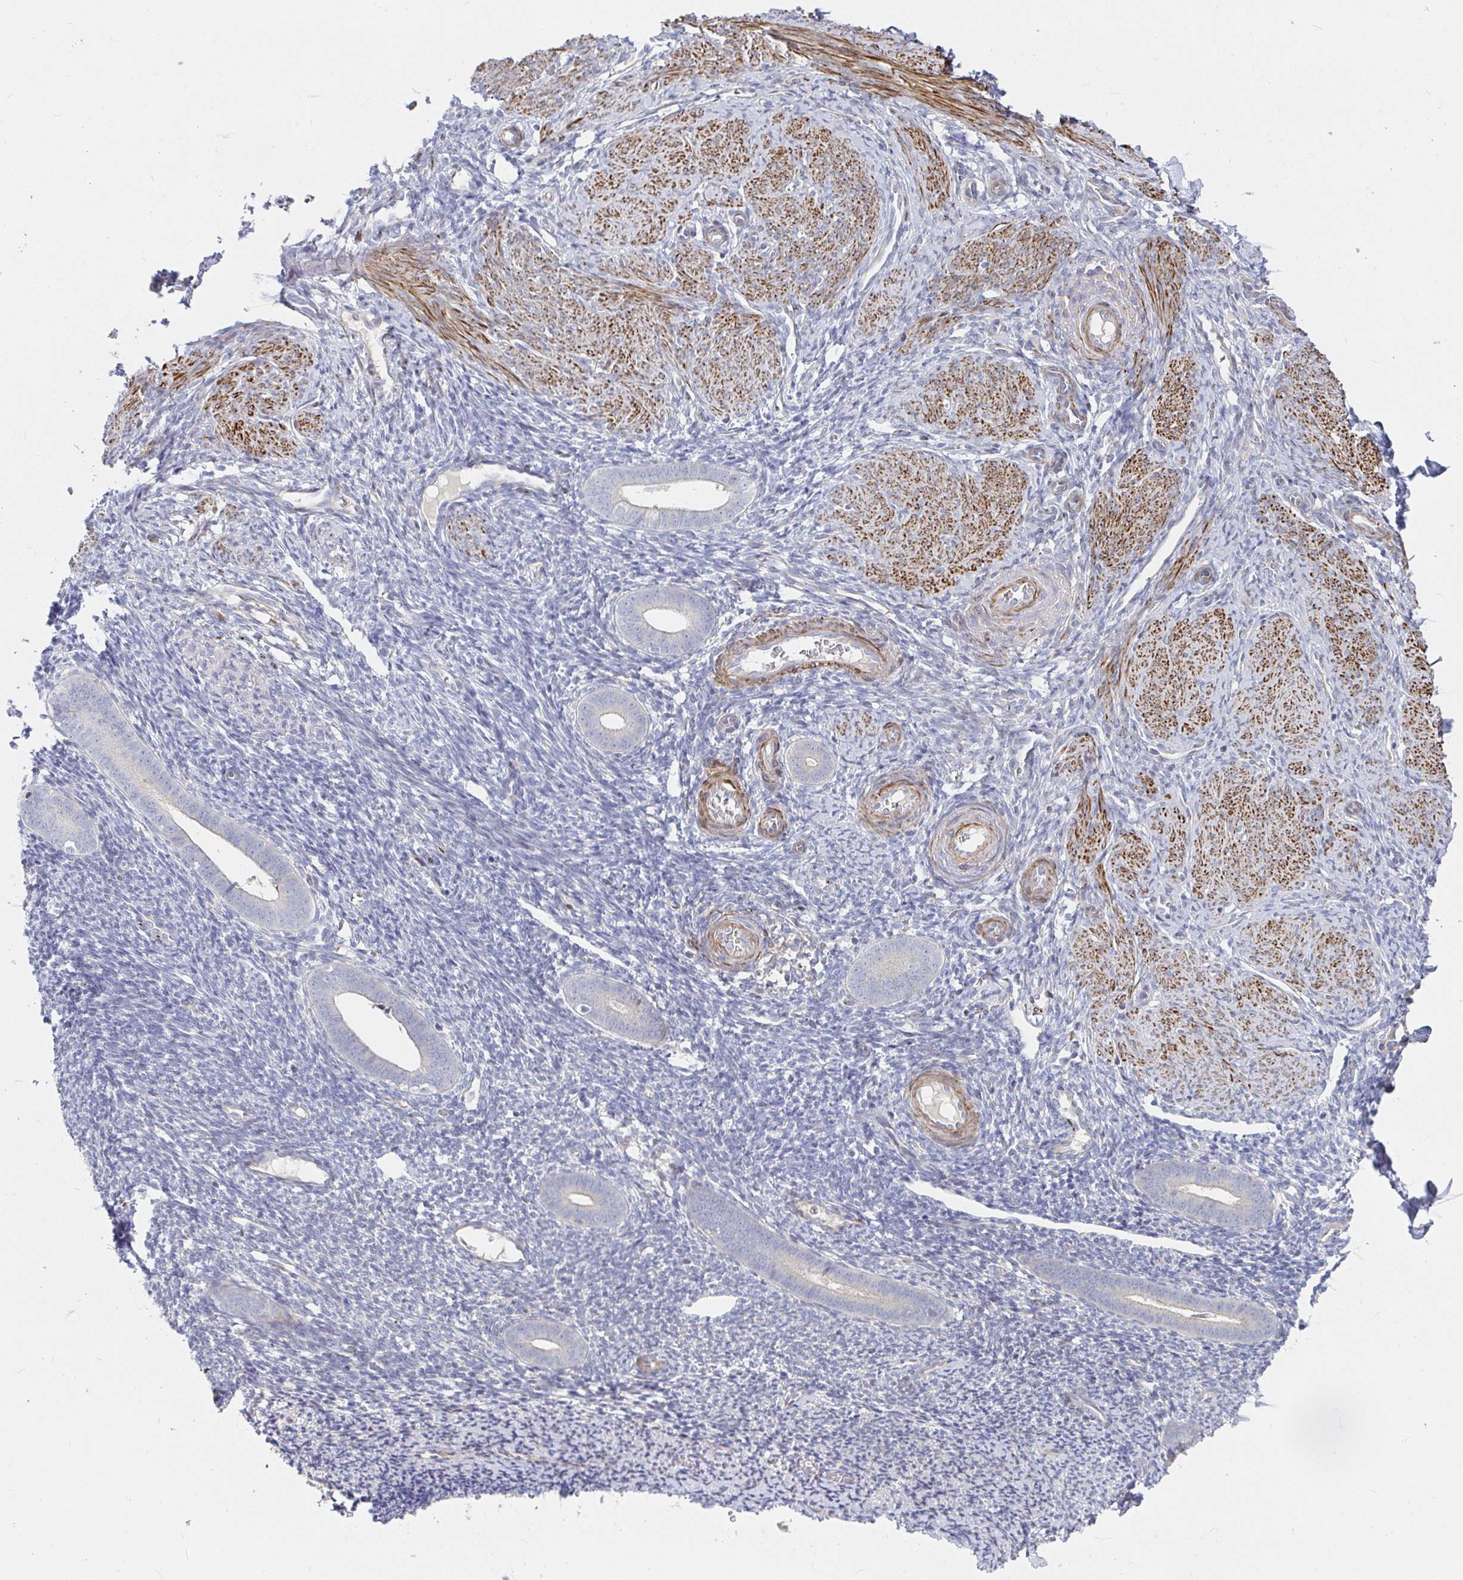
{"staining": {"intensity": "negative", "quantity": "none", "location": "none"}, "tissue": "endometrium", "cell_type": "Cells in endometrial stroma", "image_type": "normal", "snomed": [{"axis": "morphology", "description": "Normal tissue, NOS"}, {"axis": "topography", "description": "Endometrium"}], "caption": "This is an immunohistochemistry (IHC) histopathology image of unremarkable endometrium. There is no staining in cells in endometrial stroma.", "gene": "SSH2", "patient": {"sex": "female", "age": 39}}